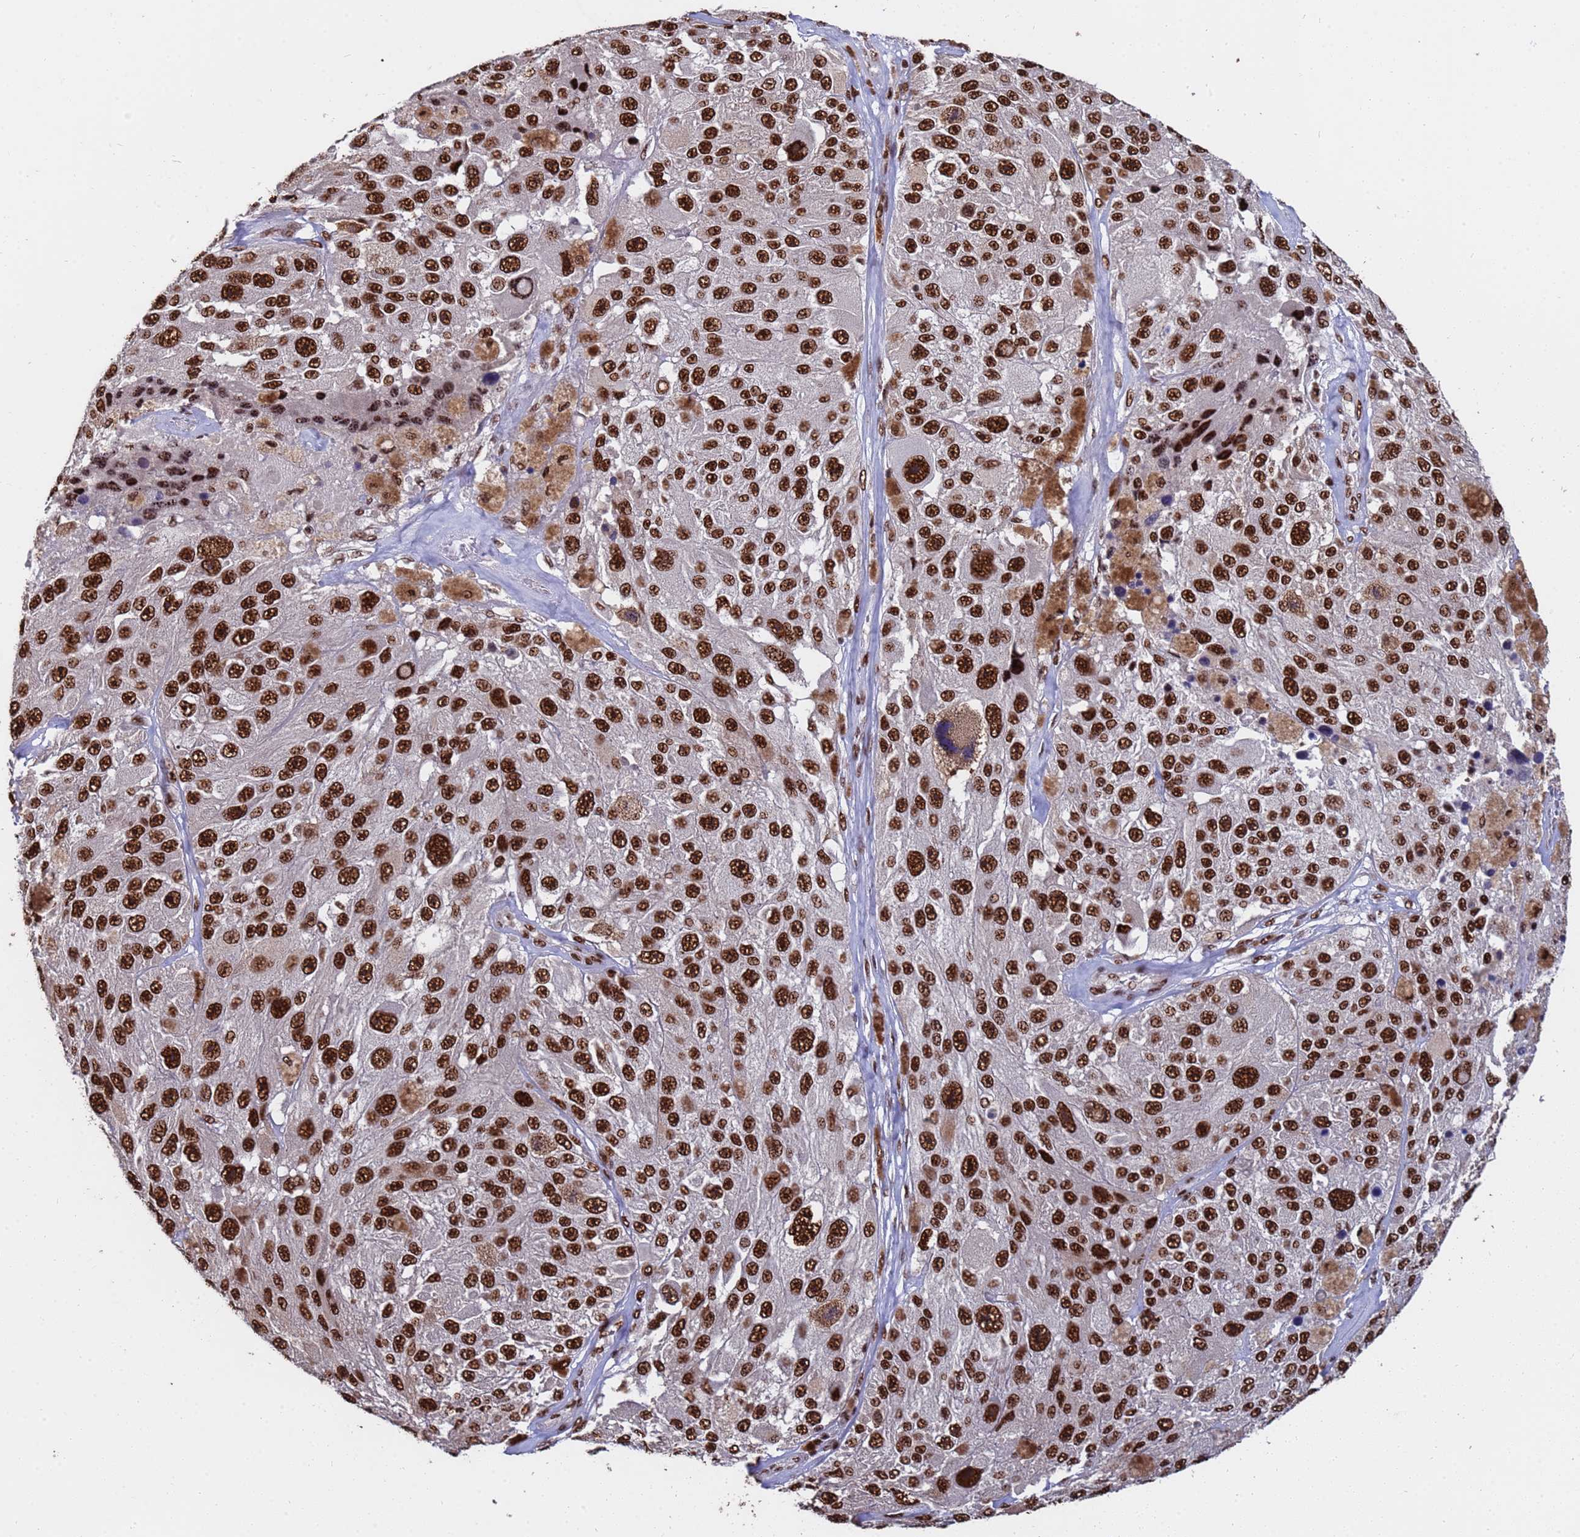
{"staining": {"intensity": "strong", "quantity": ">75%", "location": "nuclear"}, "tissue": "melanoma", "cell_type": "Tumor cells", "image_type": "cancer", "snomed": [{"axis": "morphology", "description": "Malignant melanoma, Metastatic site"}, {"axis": "topography", "description": "Lymph node"}], "caption": "There is high levels of strong nuclear positivity in tumor cells of malignant melanoma (metastatic site), as demonstrated by immunohistochemical staining (brown color).", "gene": "SF3B2", "patient": {"sex": "male", "age": 62}}